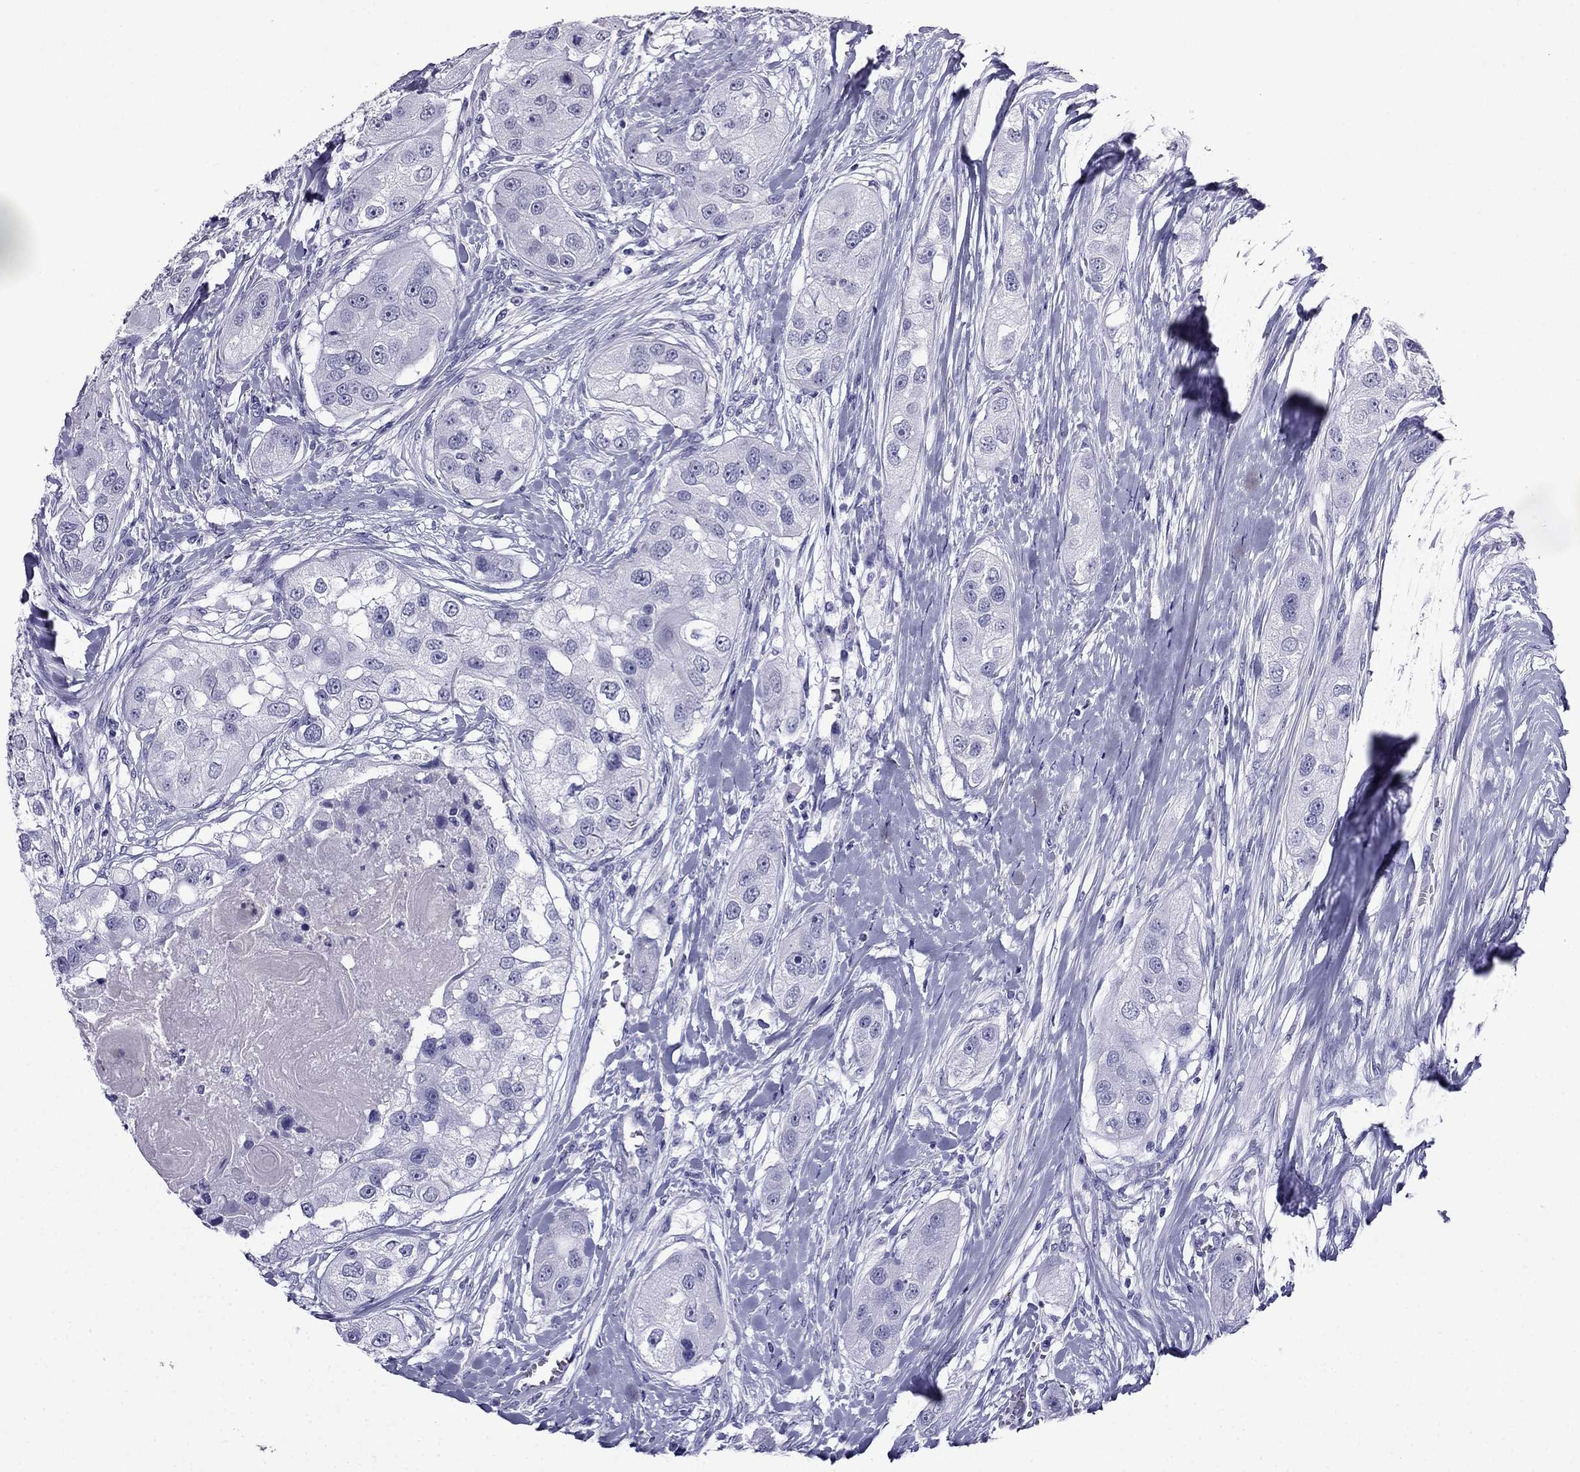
{"staining": {"intensity": "negative", "quantity": "none", "location": "none"}, "tissue": "head and neck cancer", "cell_type": "Tumor cells", "image_type": "cancer", "snomed": [{"axis": "morphology", "description": "Normal tissue, NOS"}, {"axis": "morphology", "description": "Squamous cell carcinoma, NOS"}, {"axis": "topography", "description": "Skeletal muscle"}, {"axis": "topography", "description": "Head-Neck"}], "caption": "A histopathology image of head and neck squamous cell carcinoma stained for a protein demonstrates no brown staining in tumor cells.", "gene": "CDHR4", "patient": {"sex": "male", "age": 51}}